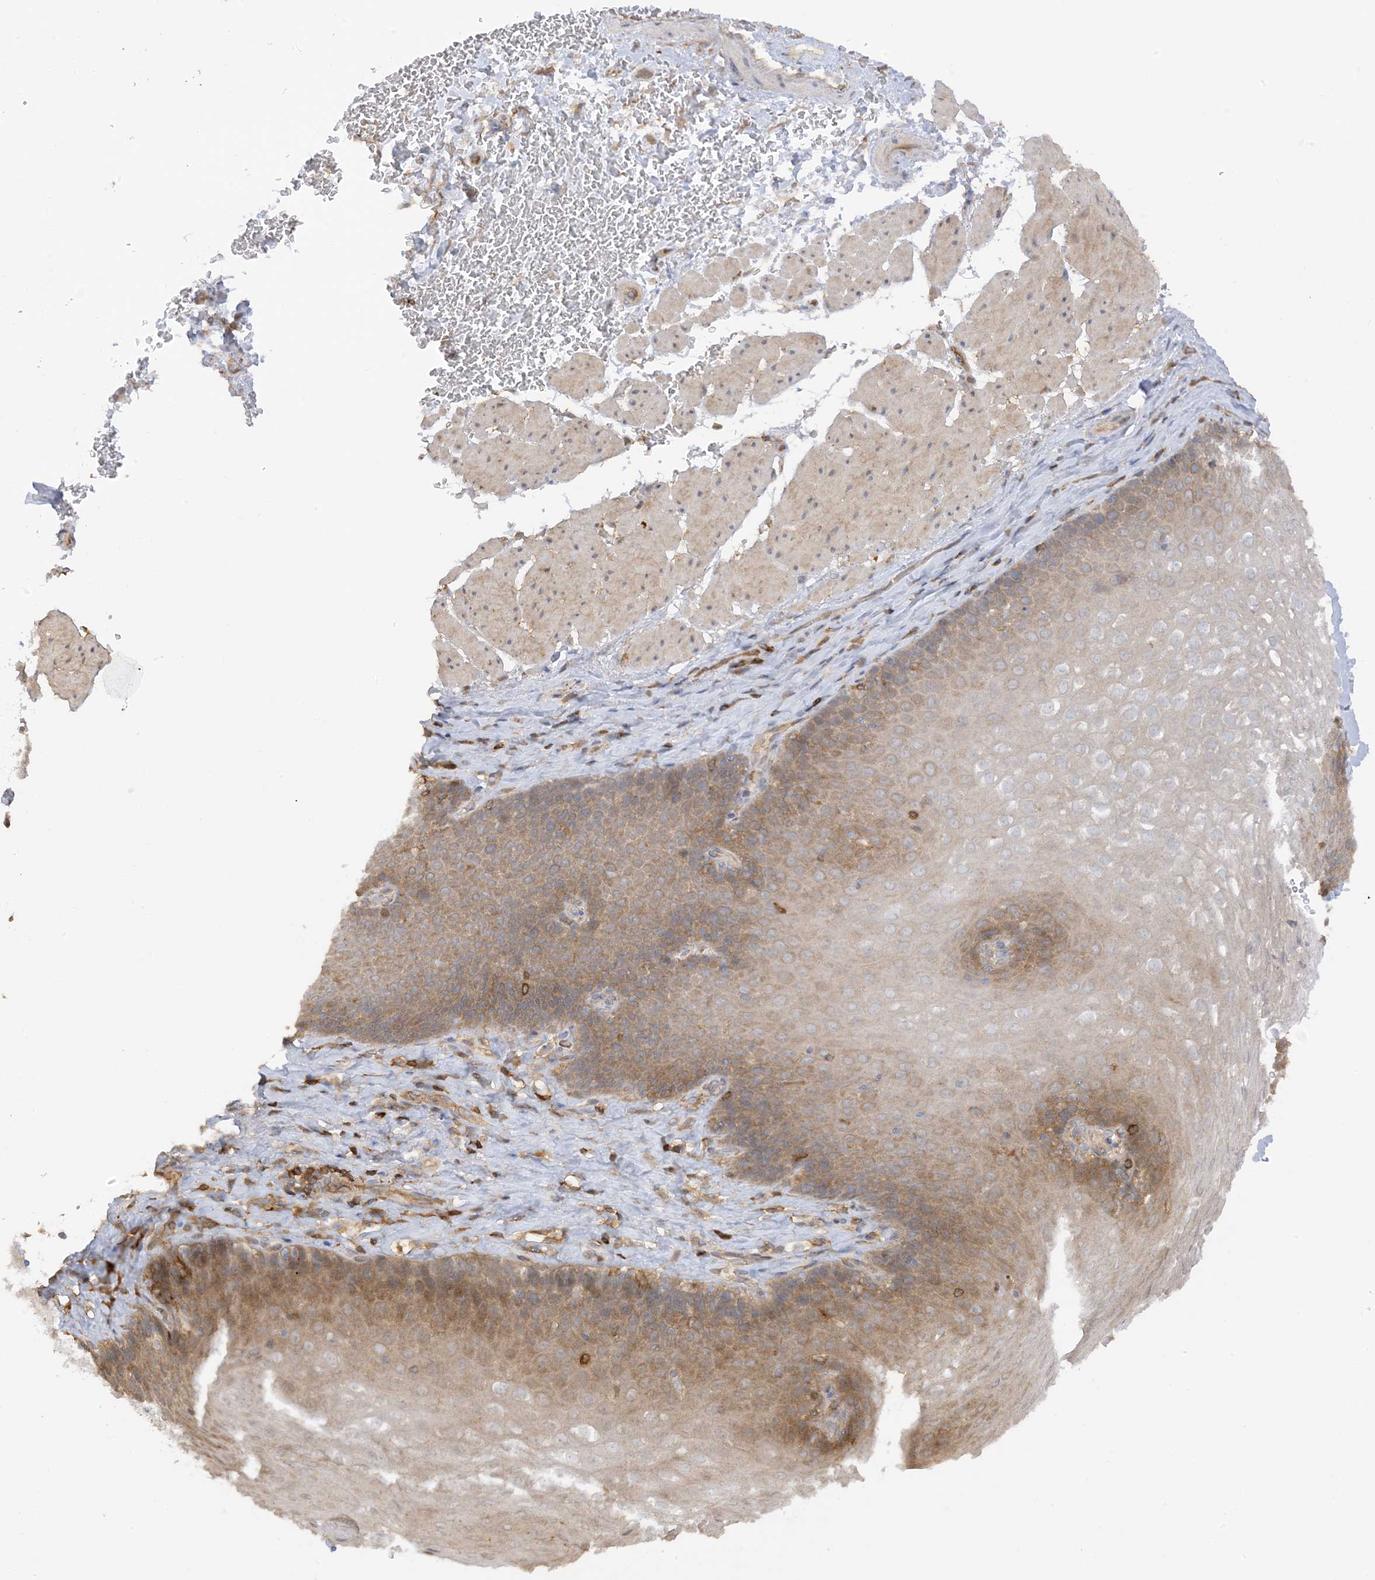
{"staining": {"intensity": "moderate", "quantity": "25%-75%", "location": "cytoplasmic/membranous"}, "tissue": "esophagus", "cell_type": "Squamous epithelial cells", "image_type": "normal", "snomed": [{"axis": "morphology", "description": "Normal tissue, NOS"}, {"axis": "topography", "description": "Esophagus"}], "caption": "A brown stain shows moderate cytoplasmic/membranous positivity of a protein in squamous epithelial cells of normal human esophagus. The staining was performed using DAB (3,3'-diaminobenzidine) to visualize the protein expression in brown, while the nuclei were stained in blue with hematoxylin (Magnification: 20x).", "gene": "PHACTR2", "patient": {"sex": "female", "age": 66}}